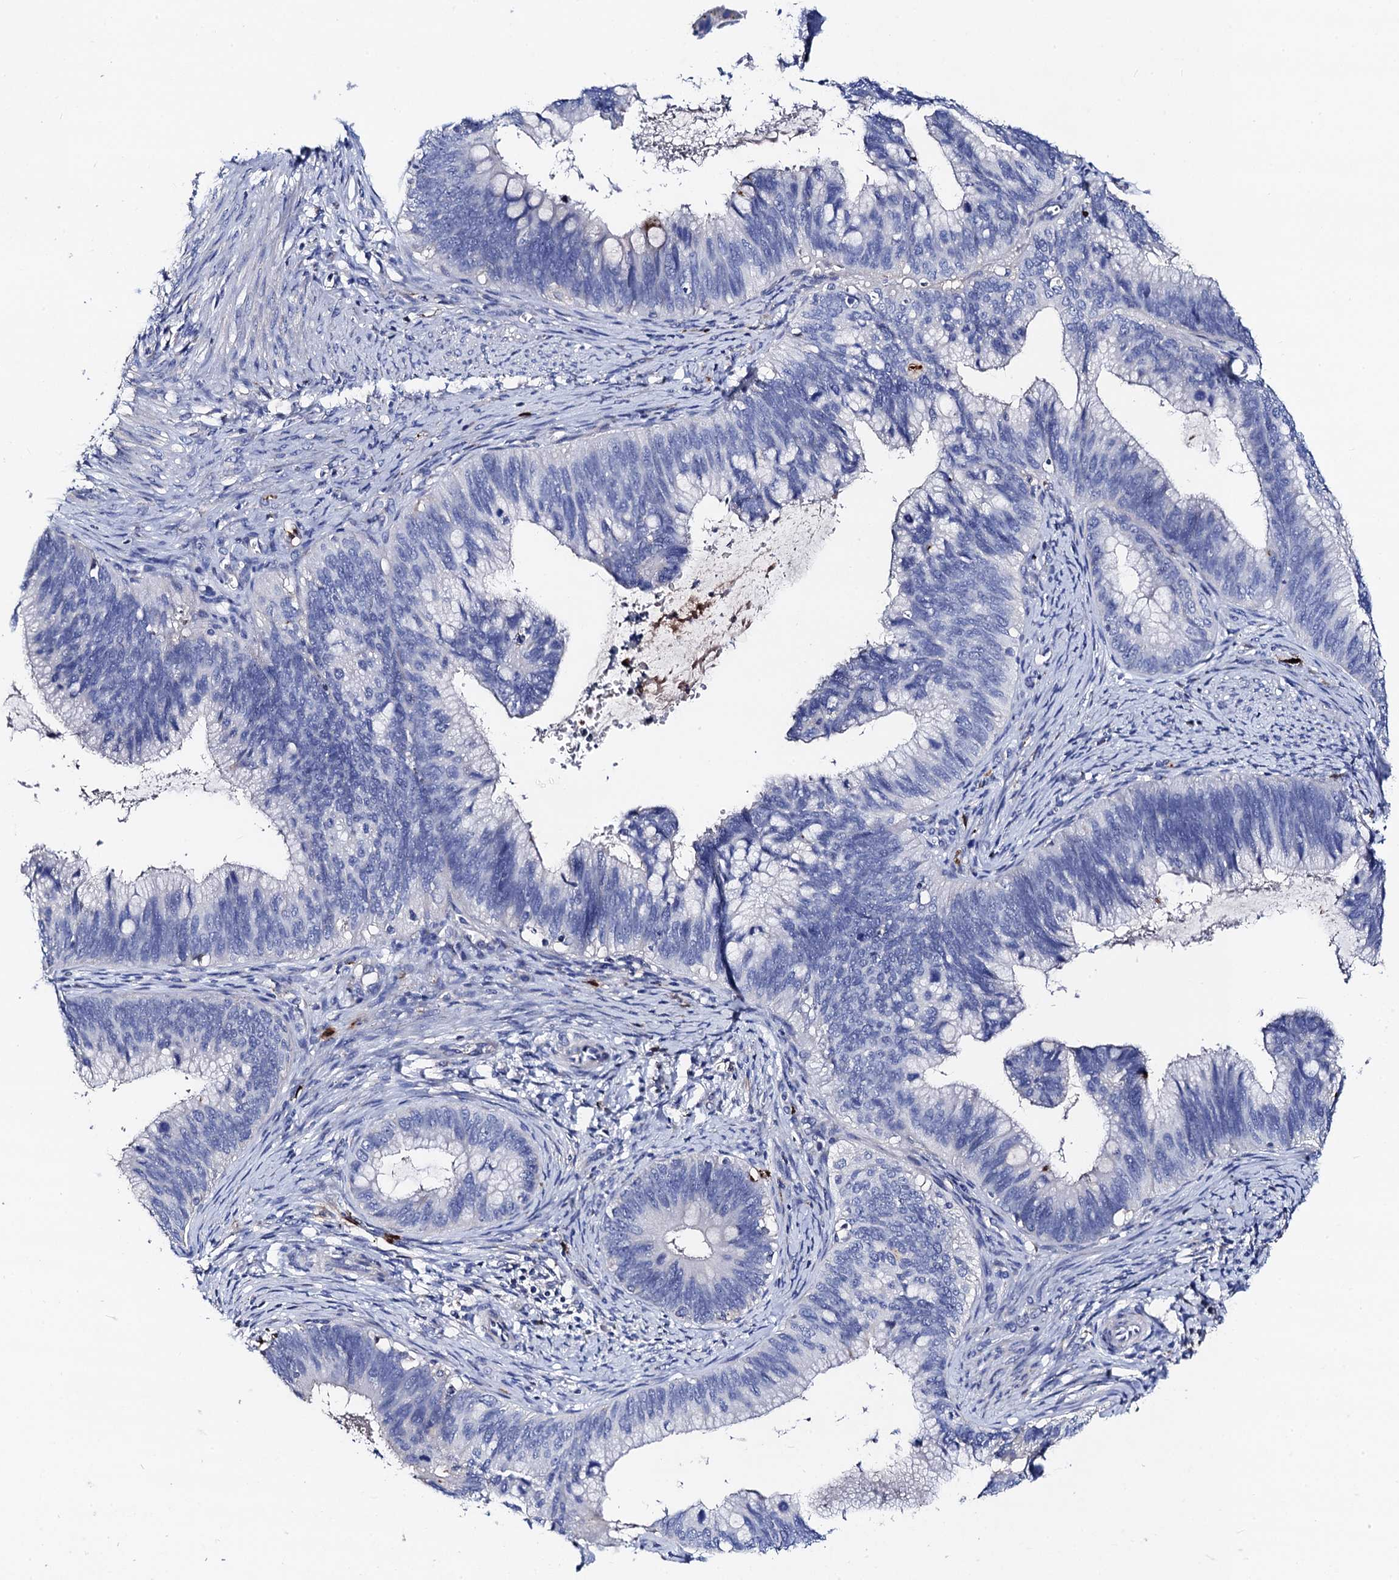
{"staining": {"intensity": "negative", "quantity": "none", "location": "none"}, "tissue": "cervical cancer", "cell_type": "Tumor cells", "image_type": "cancer", "snomed": [{"axis": "morphology", "description": "Adenocarcinoma, NOS"}, {"axis": "topography", "description": "Cervix"}], "caption": "A histopathology image of human cervical cancer (adenocarcinoma) is negative for staining in tumor cells.", "gene": "FREM3", "patient": {"sex": "female", "age": 42}}